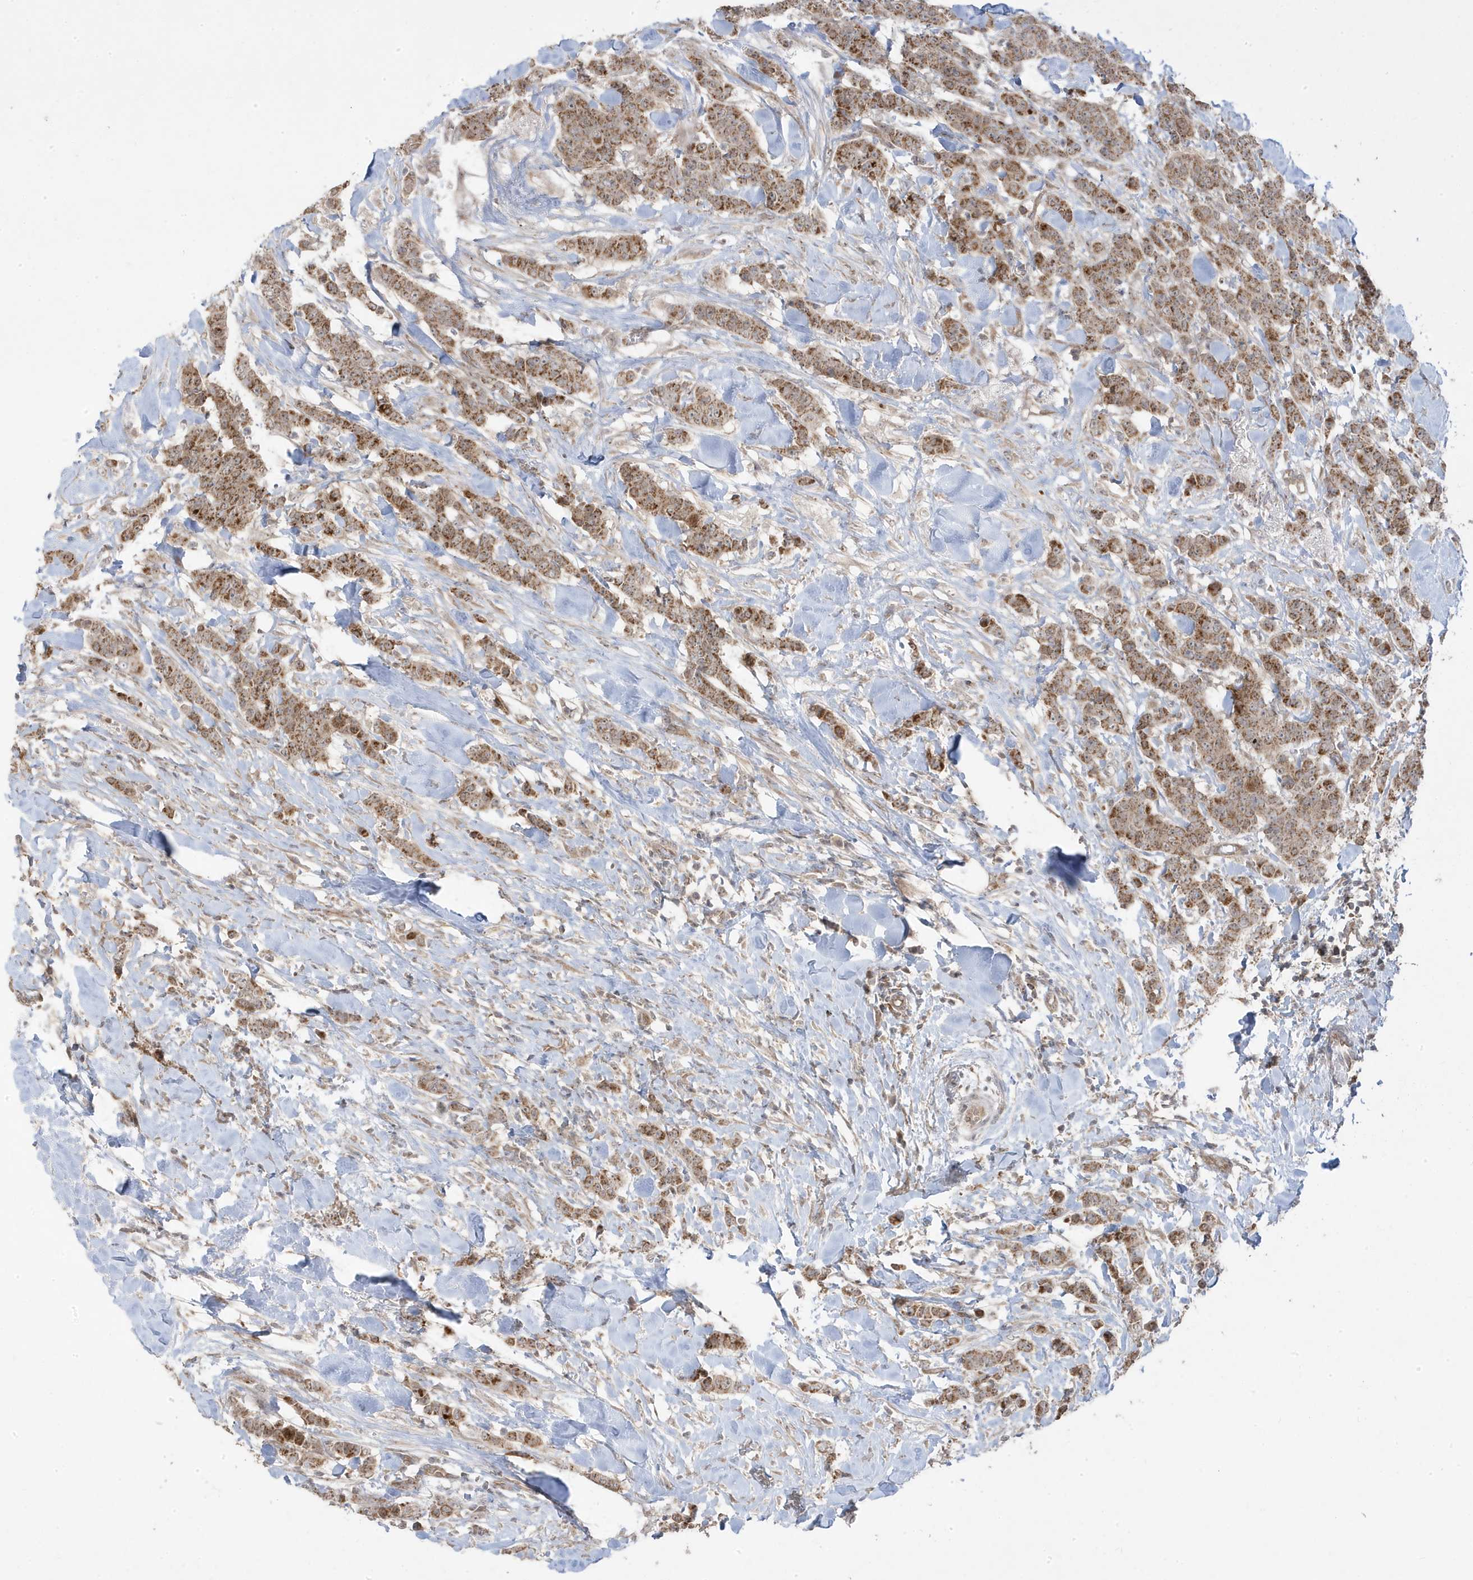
{"staining": {"intensity": "moderate", "quantity": ">75%", "location": "cytoplasmic/membranous"}, "tissue": "breast cancer", "cell_type": "Tumor cells", "image_type": "cancer", "snomed": [{"axis": "morphology", "description": "Duct carcinoma"}, {"axis": "topography", "description": "Breast"}], "caption": "Breast cancer (infiltrating ductal carcinoma) tissue displays moderate cytoplasmic/membranous expression in approximately >75% of tumor cells", "gene": "DNAJC12", "patient": {"sex": "female", "age": 40}}